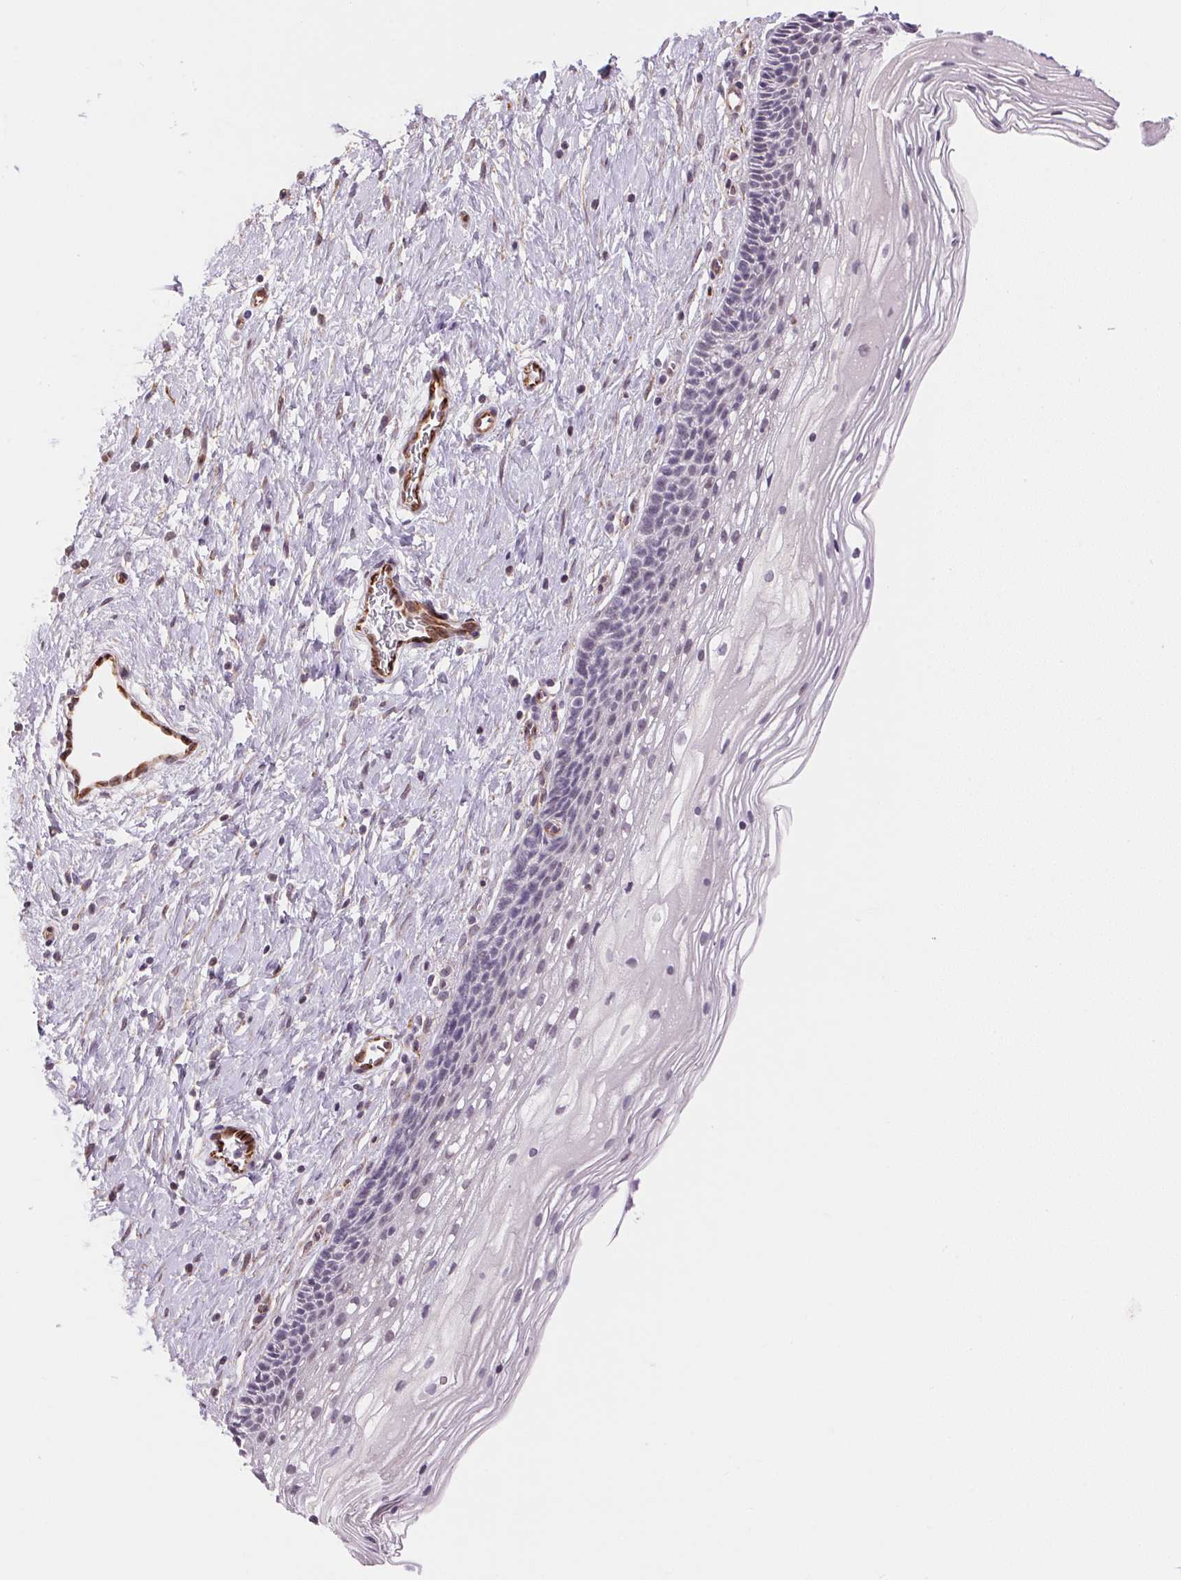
{"staining": {"intensity": "negative", "quantity": "none", "location": "none"}, "tissue": "cervix", "cell_type": "Glandular cells", "image_type": "normal", "snomed": [{"axis": "morphology", "description": "Normal tissue, NOS"}, {"axis": "topography", "description": "Cervix"}], "caption": "A high-resolution photomicrograph shows immunohistochemistry staining of normal cervix, which displays no significant positivity in glandular cells. Brightfield microscopy of immunohistochemistry stained with DAB (3,3'-diaminobenzidine) (brown) and hematoxylin (blue), captured at high magnification.", "gene": "GYG2", "patient": {"sex": "female", "age": 34}}